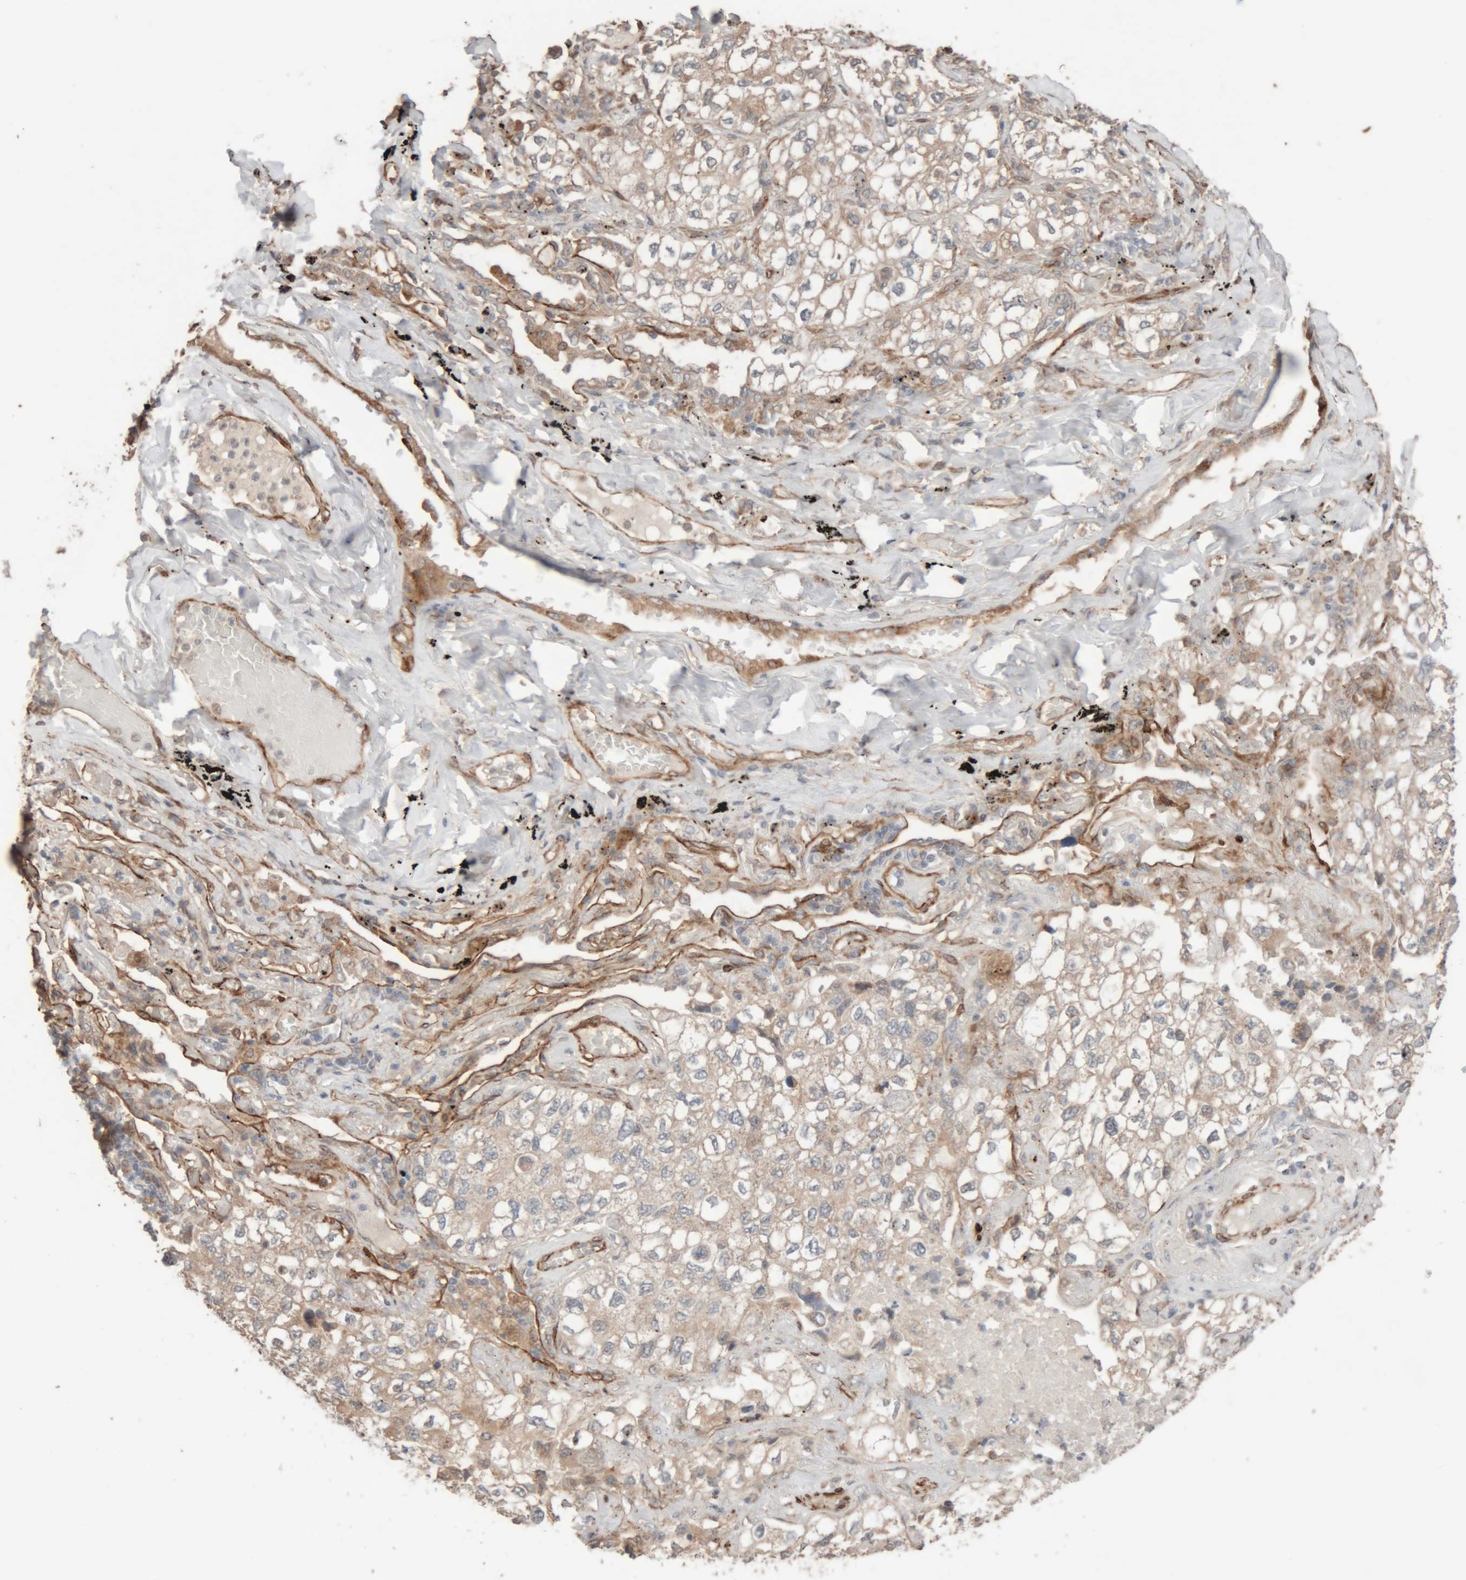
{"staining": {"intensity": "weak", "quantity": "<25%", "location": "cytoplasmic/membranous"}, "tissue": "lung cancer", "cell_type": "Tumor cells", "image_type": "cancer", "snomed": [{"axis": "morphology", "description": "Adenocarcinoma, NOS"}, {"axis": "topography", "description": "Lung"}], "caption": "The micrograph shows no staining of tumor cells in lung cancer.", "gene": "RAB32", "patient": {"sex": "male", "age": 63}}